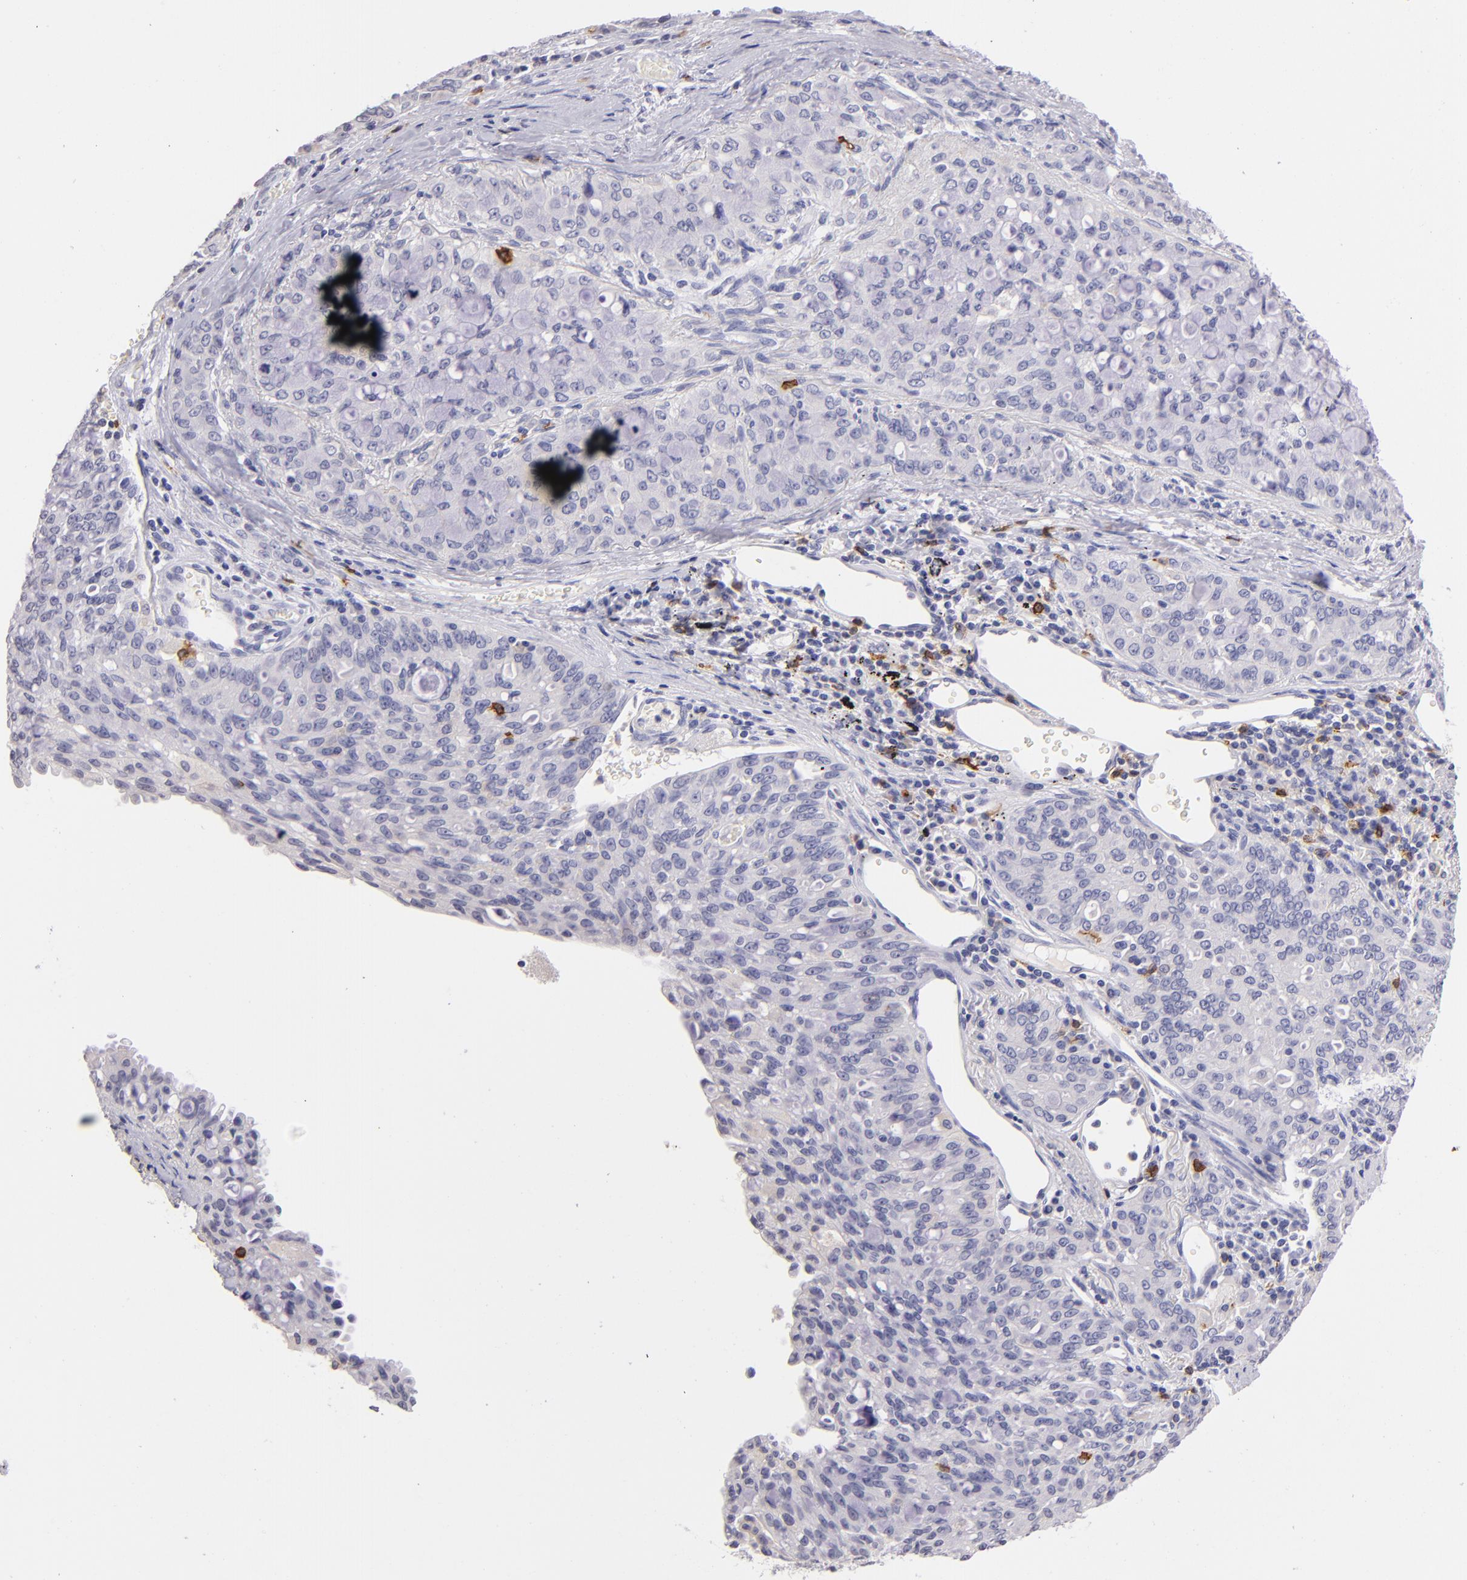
{"staining": {"intensity": "negative", "quantity": "none", "location": "none"}, "tissue": "lung cancer", "cell_type": "Tumor cells", "image_type": "cancer", "snomed": [{"axis": "morphology", "description": "Adenocarcinoma, NOS"}, {"axis": "topography", "description": "Lung"}], "caption": "Lung cancer was stained to show a protein in brown. There is no significant staining in tumor cells.", "gene": "IL2RA", "patient": {"sex": "female", "age": 44}}